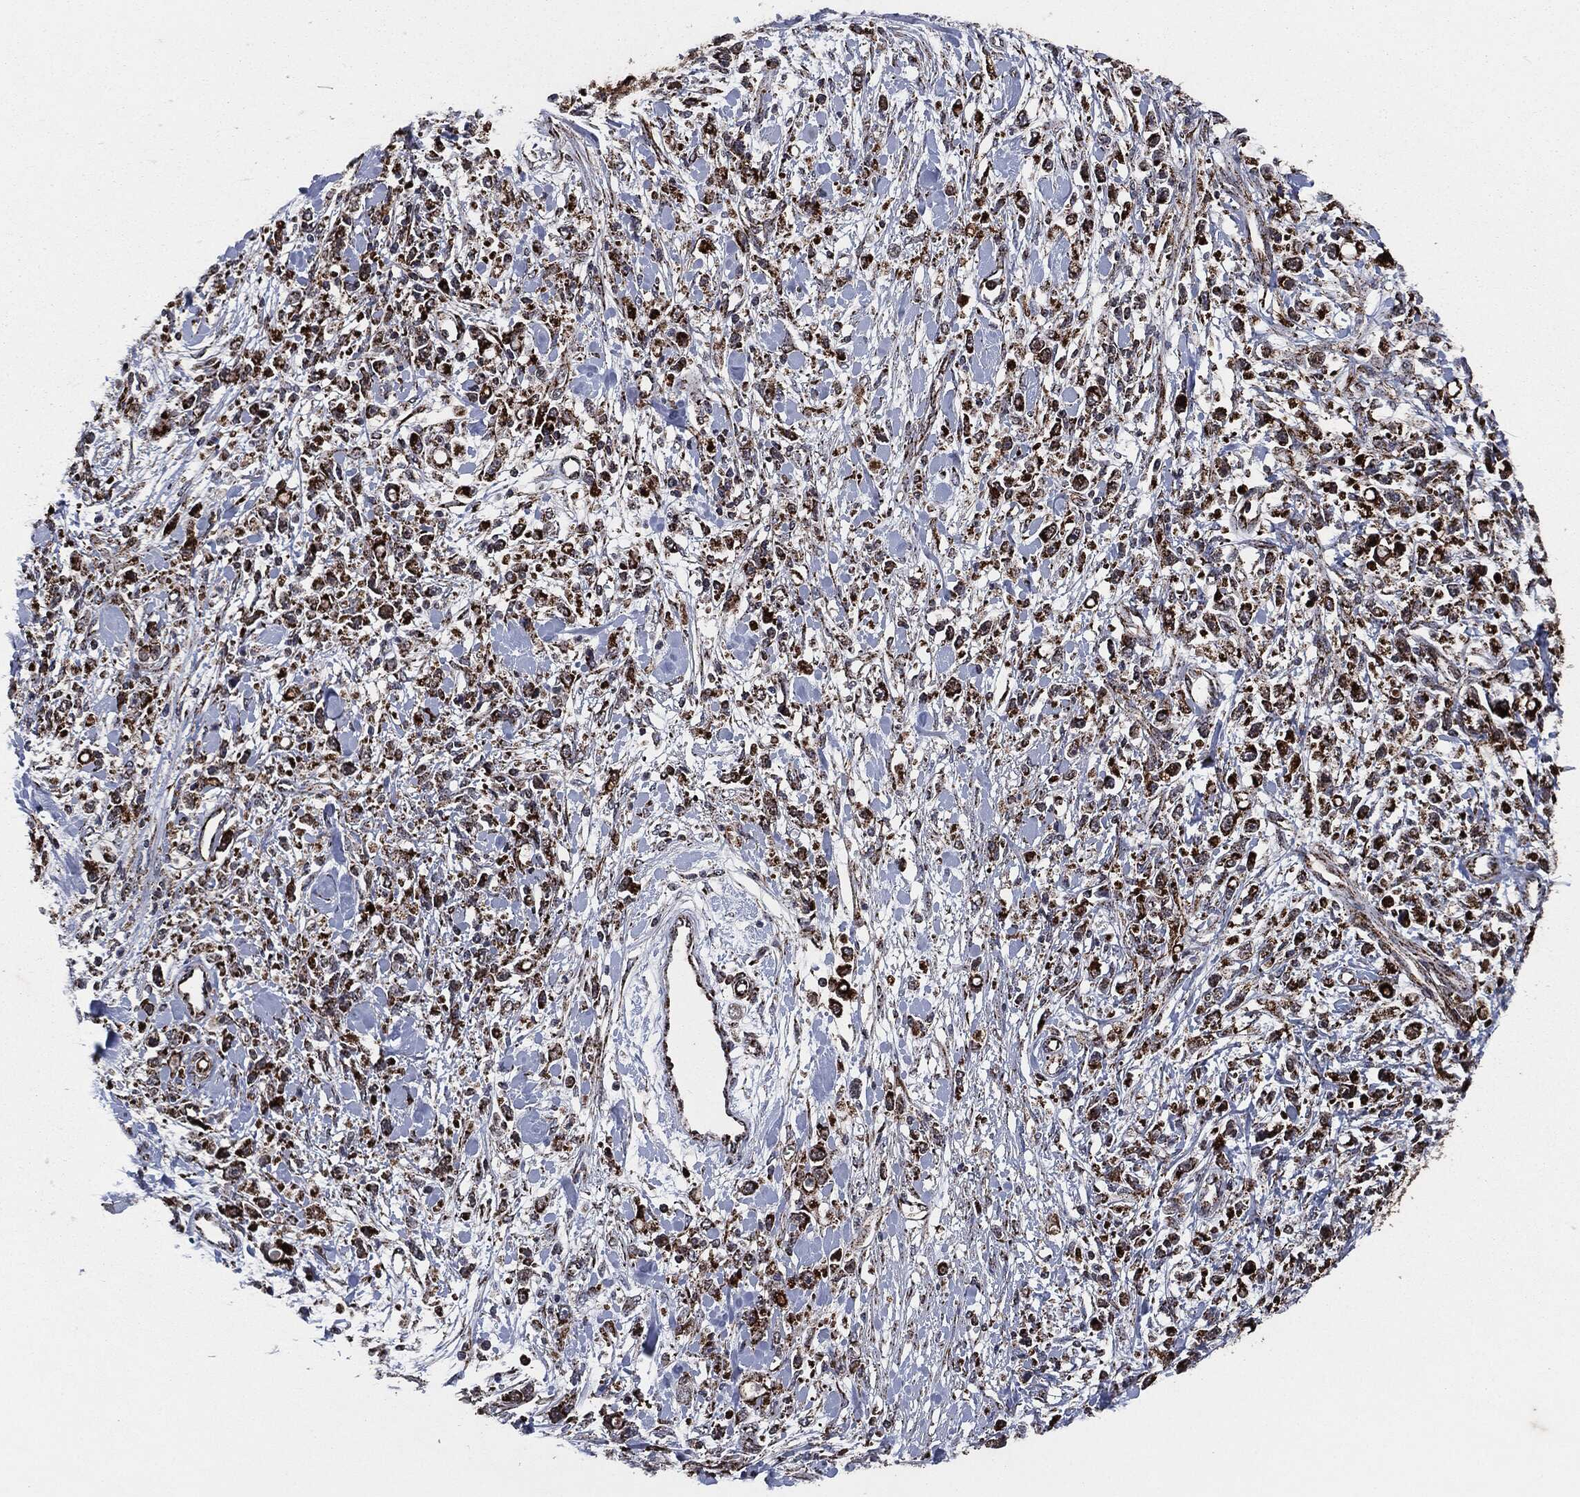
{"staining": {"intensity": "strong", "quantity": ">75%", "location": "cytoplasmic/membranous"}, "tissue": "stomach cancer", "cell_type": "Tumor cells", "image_type": "cancer", "snomed": [{"axis": "morphology", "description": "Adenocarcinoma, NOS"}, {"axis": "topography", "description": "Stomach"}], "caption": "Brown immunohistochemical staining in stomach cancer displays strong cytoplasmic/membranous expression in approximately >75% of tumor cells. Nuclei are stained in blue.", "gene": "FH", "patient": {"sex": "female", "age": 59}}